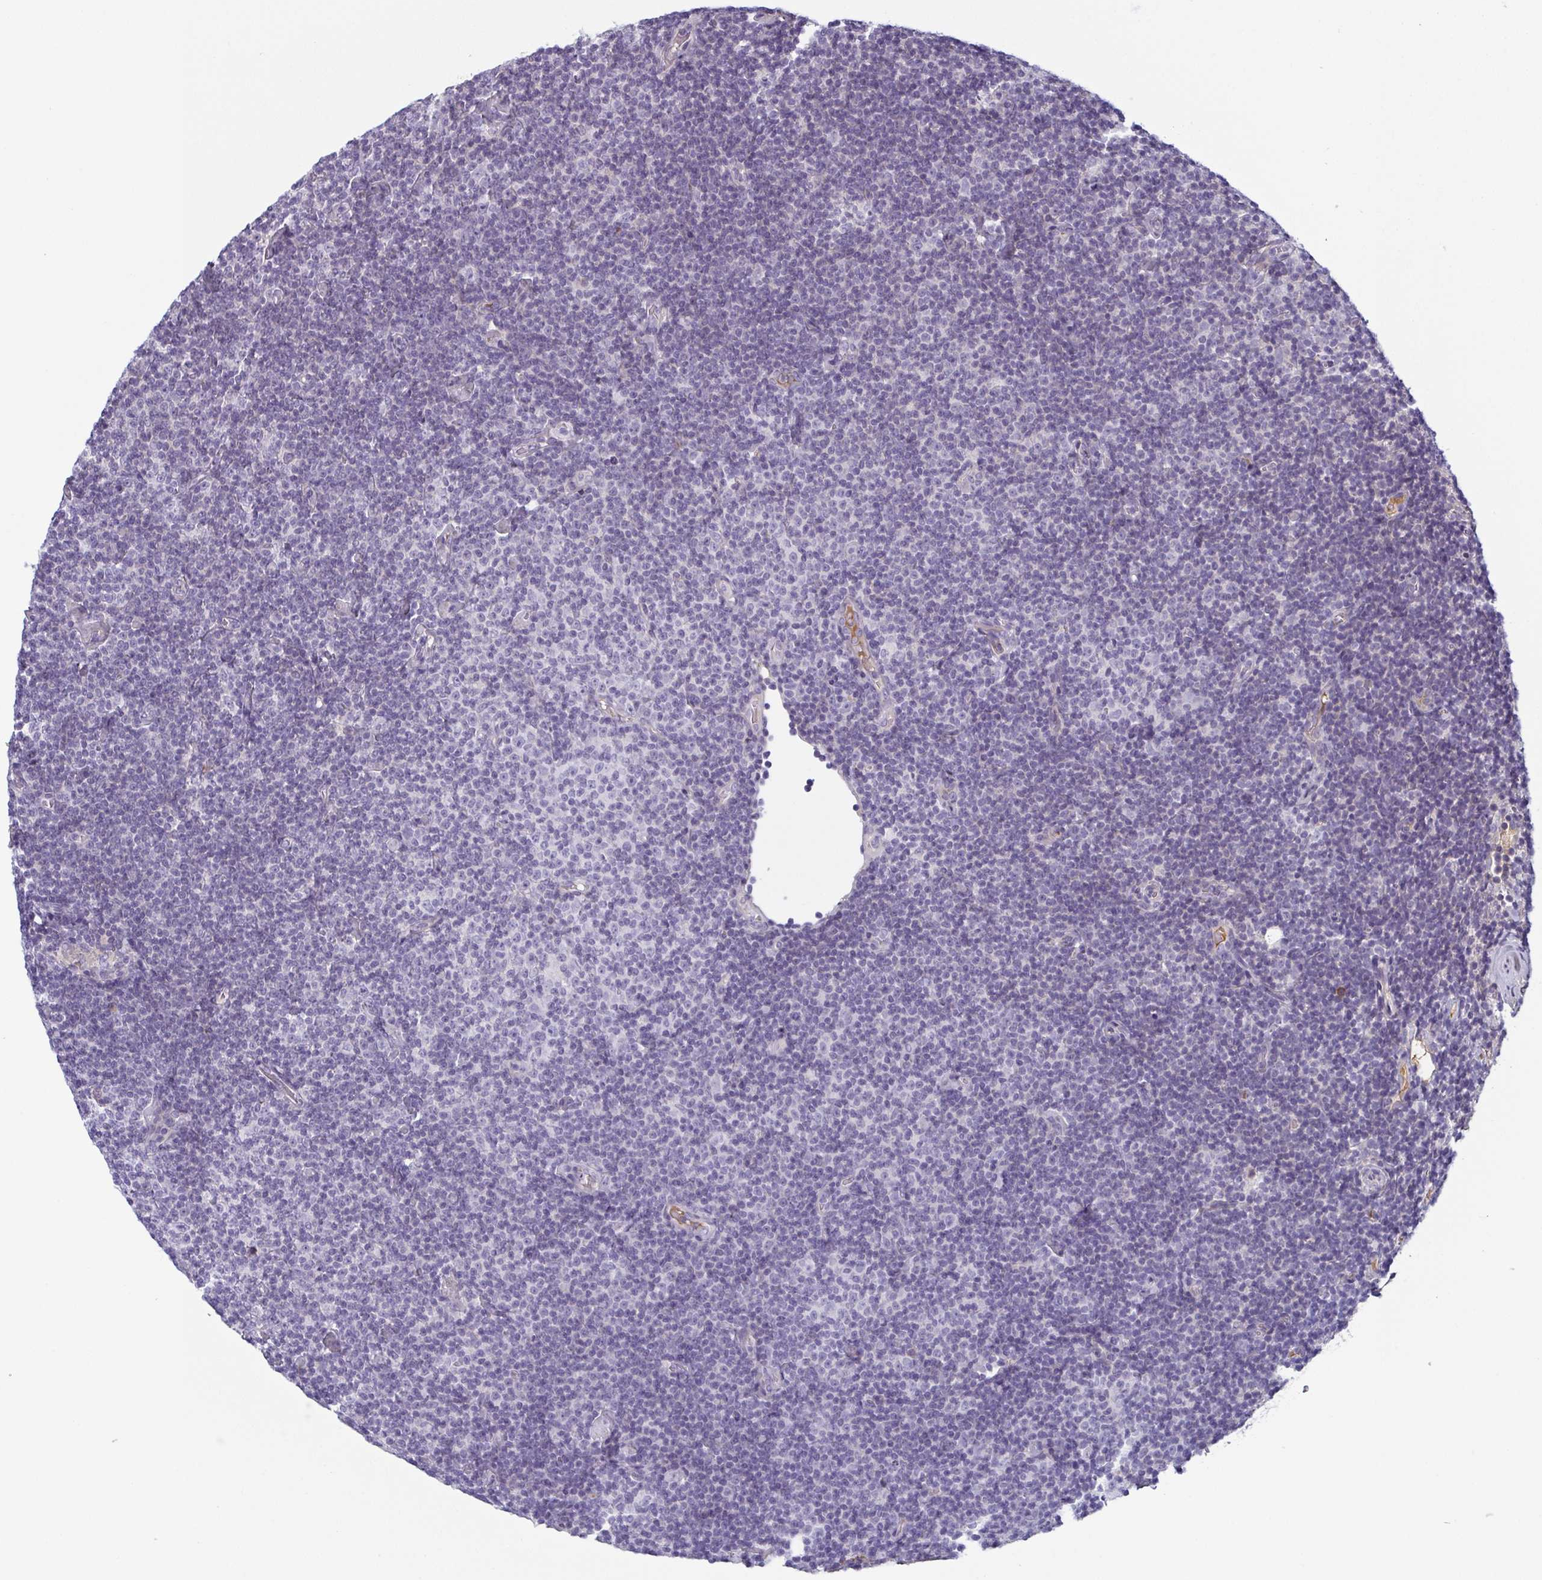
{"staining": {"intensity": "negative", "quantity": "none", "location": "none"}, "tissue": "lymphoma", "cell_type": "Tumor cells", "image_type": "cancer", "snomed": [{"axis": "morphology", "description": "Malignant lymphoma, non-Hodgkin's type, Low grade"}, {"axis": "topography", "description": "Lymph node"}], "caption": "Tumor cells show no significant protein positivity in lymphoma.", "gene": "ECM1", "patient": {"sex": "male", "age": 81}}